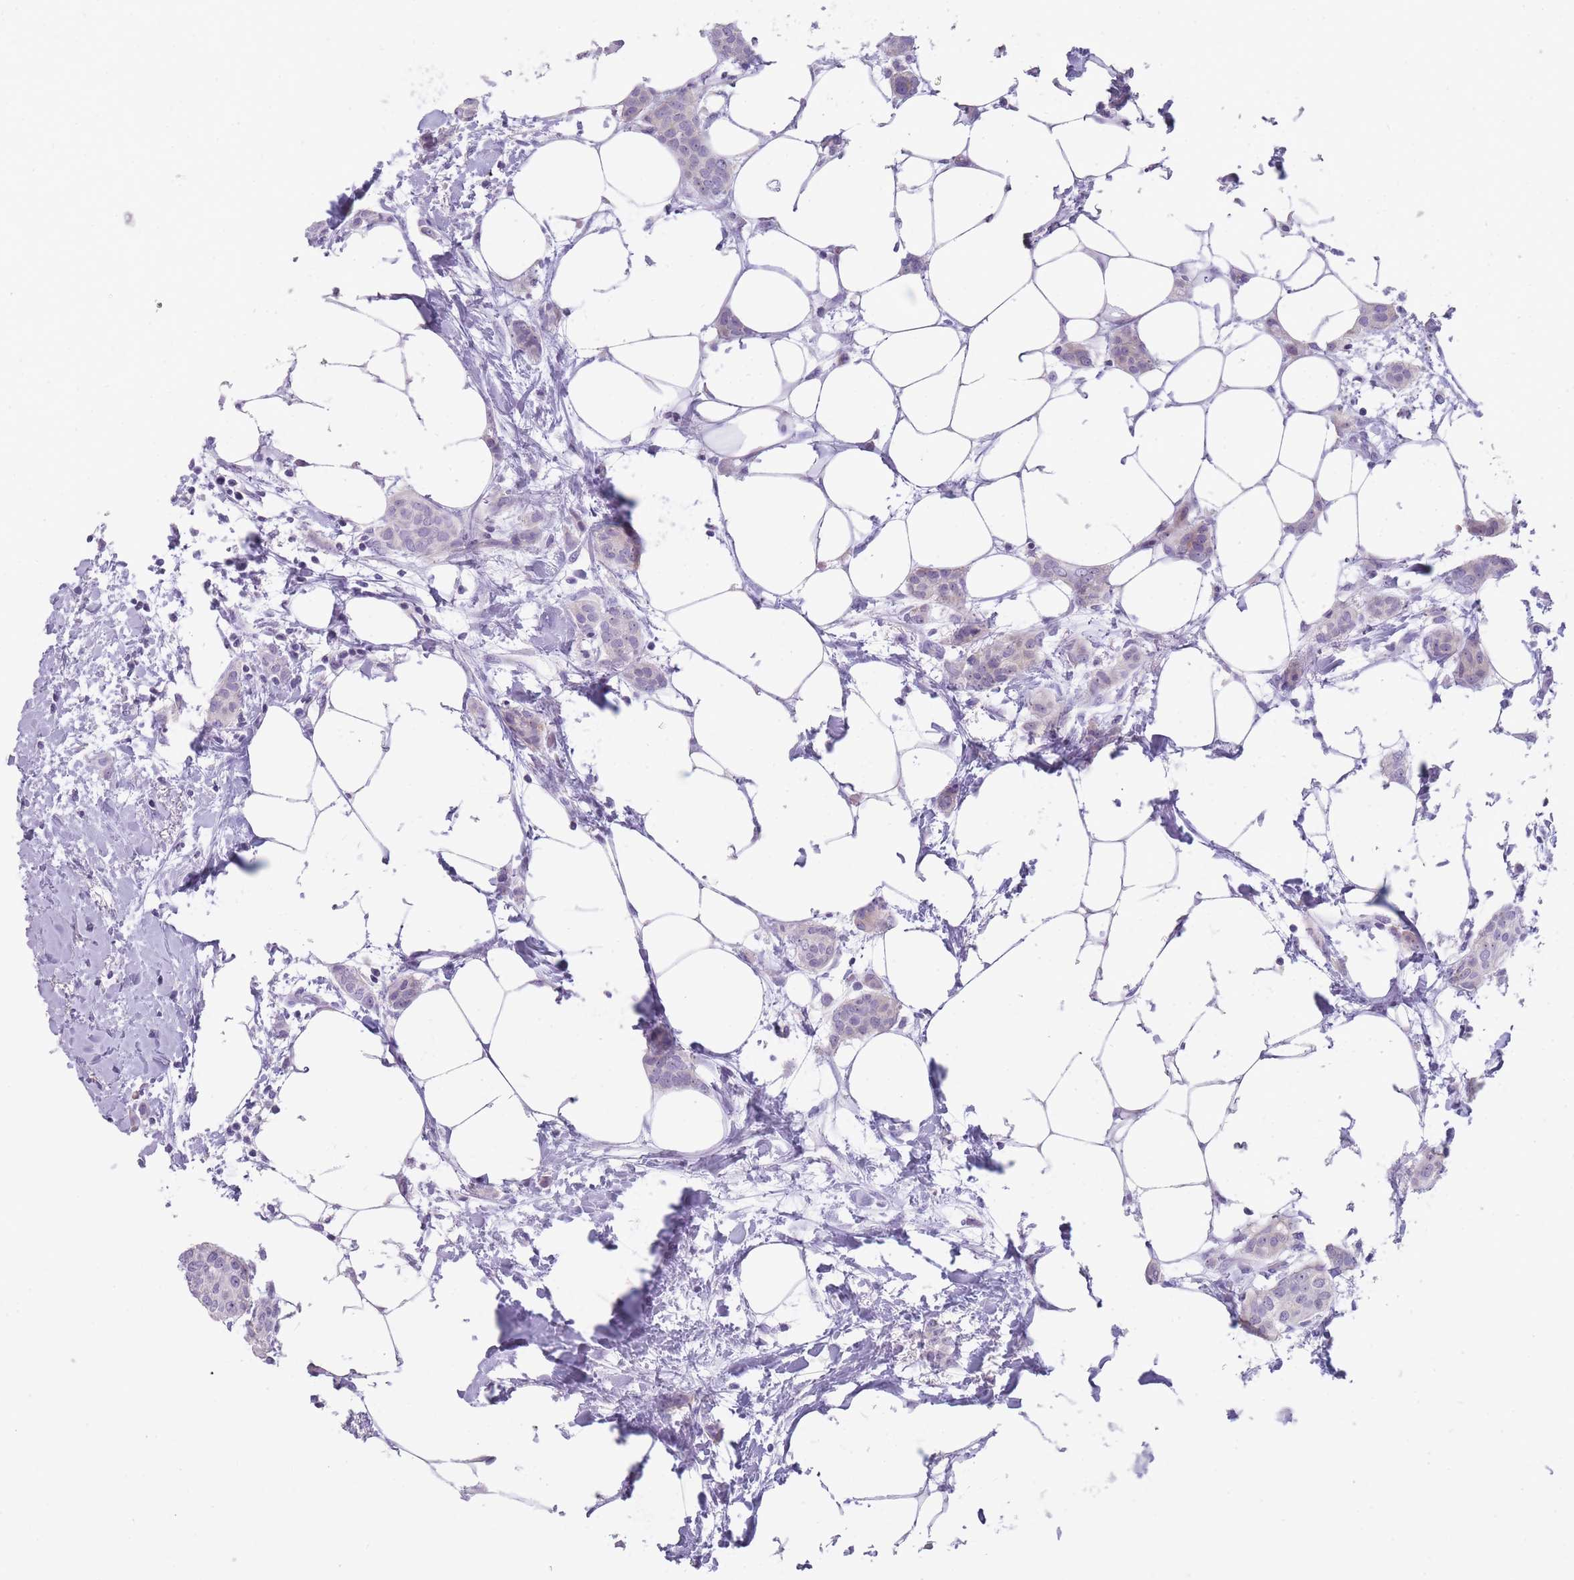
{"staining": {"intensity": "negative", "quantity": "none", "location": "none"}, "tissue": "breast cancer", "cell_type": "Tumor cells", "image_type": "cancer", "snomed": [{"axis": "morphology", "description": "Duct carcinoma"}, {"axis": "topography", "description": "Breast"}], "caption": "Image shows no protein staining in tumor cells of breast infiltrating ductal carcinoma tissue.", "gene": "CR1L", "patient": {"sex": "female", "age": 72}}